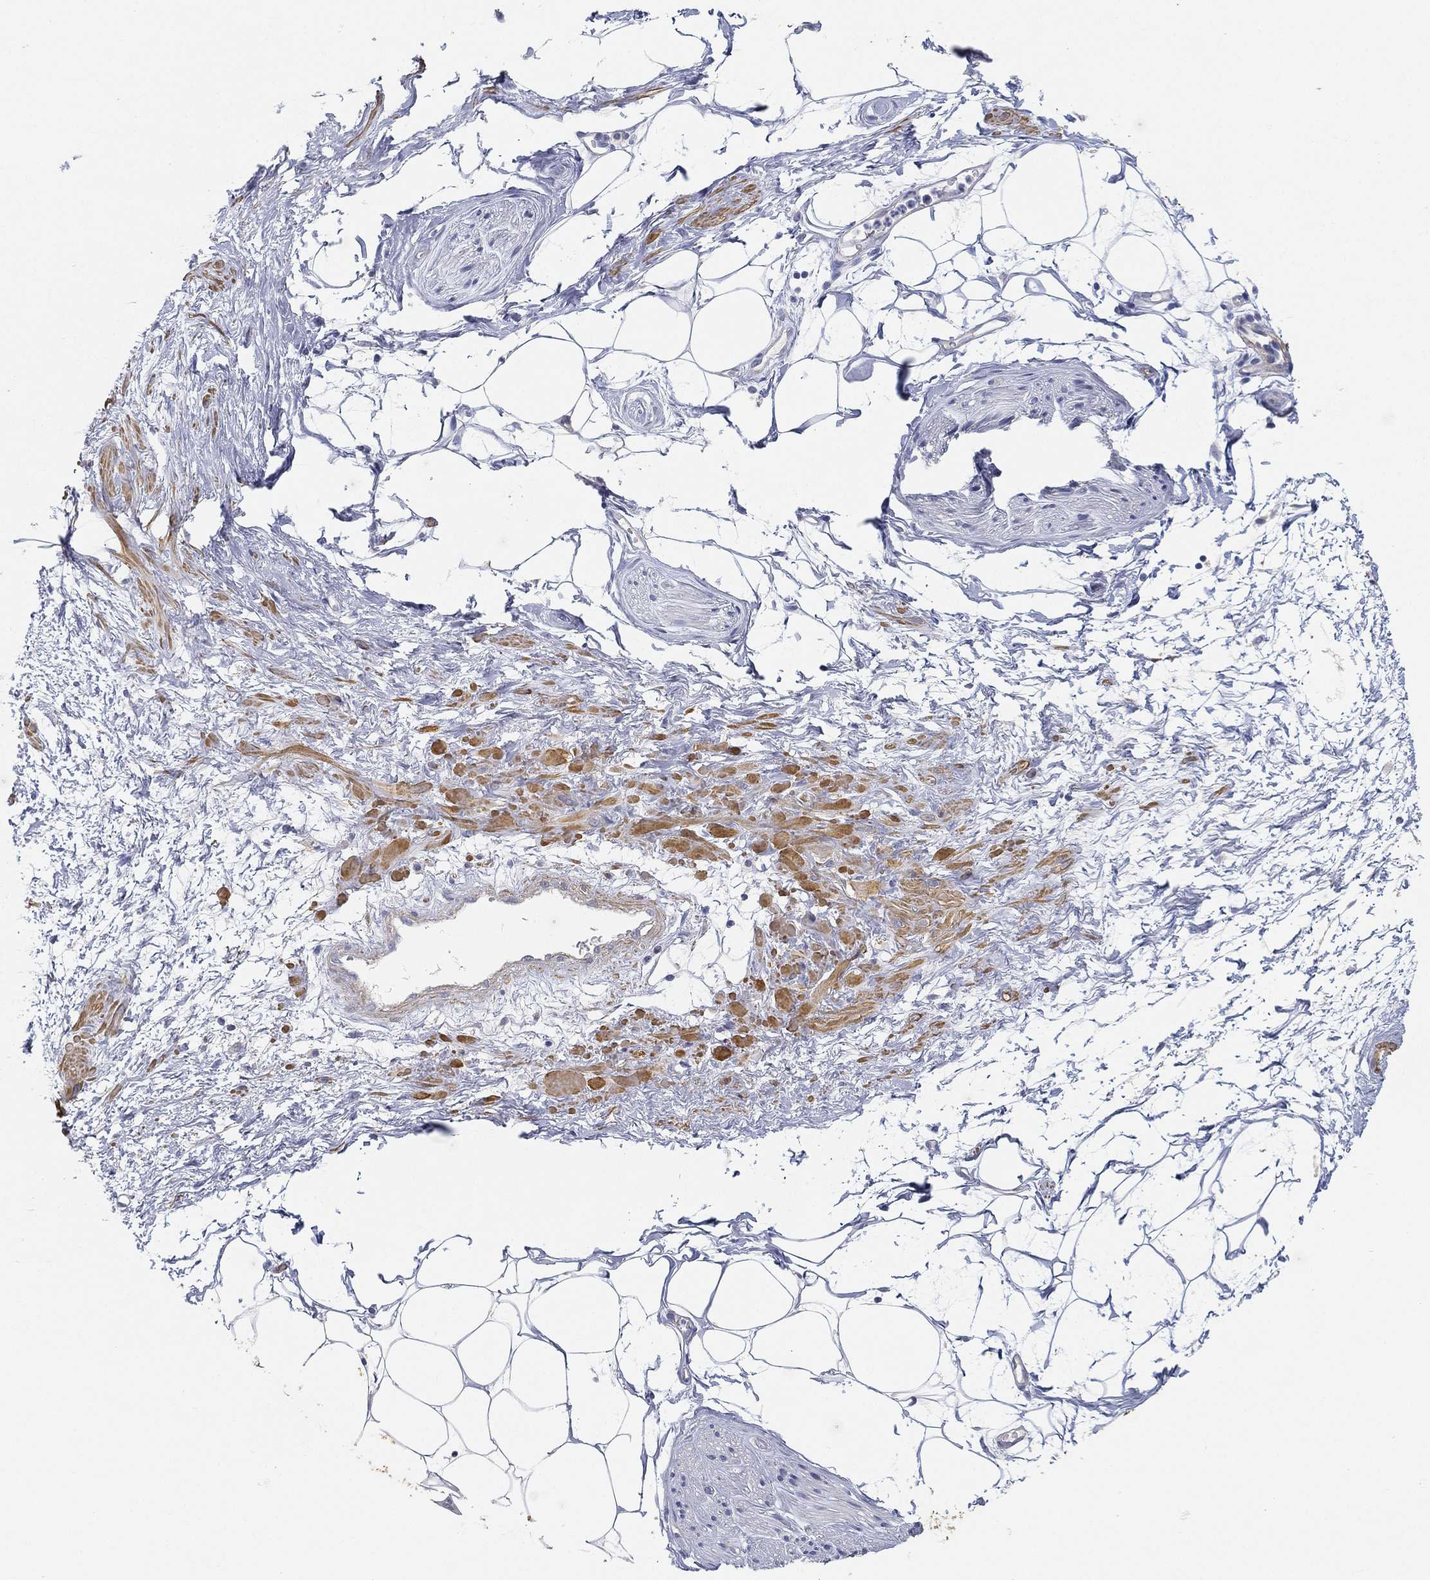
{"staining": {"intensity": "negative", "quantity": "none", "location": "none"}, "tissue": "adipose tissue", "cell_type": "Adipocytes", "image_type": "normal", "snomed": [{"axis": "morphology", "description": "Normal tissue, NOS"}, {"axis": "topography", "description": "Prostate"}, {"axis": "topography", "description": "Peripheral nerve tissue"}], "caption": "This image is of normal adipose tissue stained with IHC to label a protein in brown with the nuclei are counter-stained blue. There is no positivity in adipocytes.", "gene": "GPR61", "patient": {"sex": "male", "age": 57}}